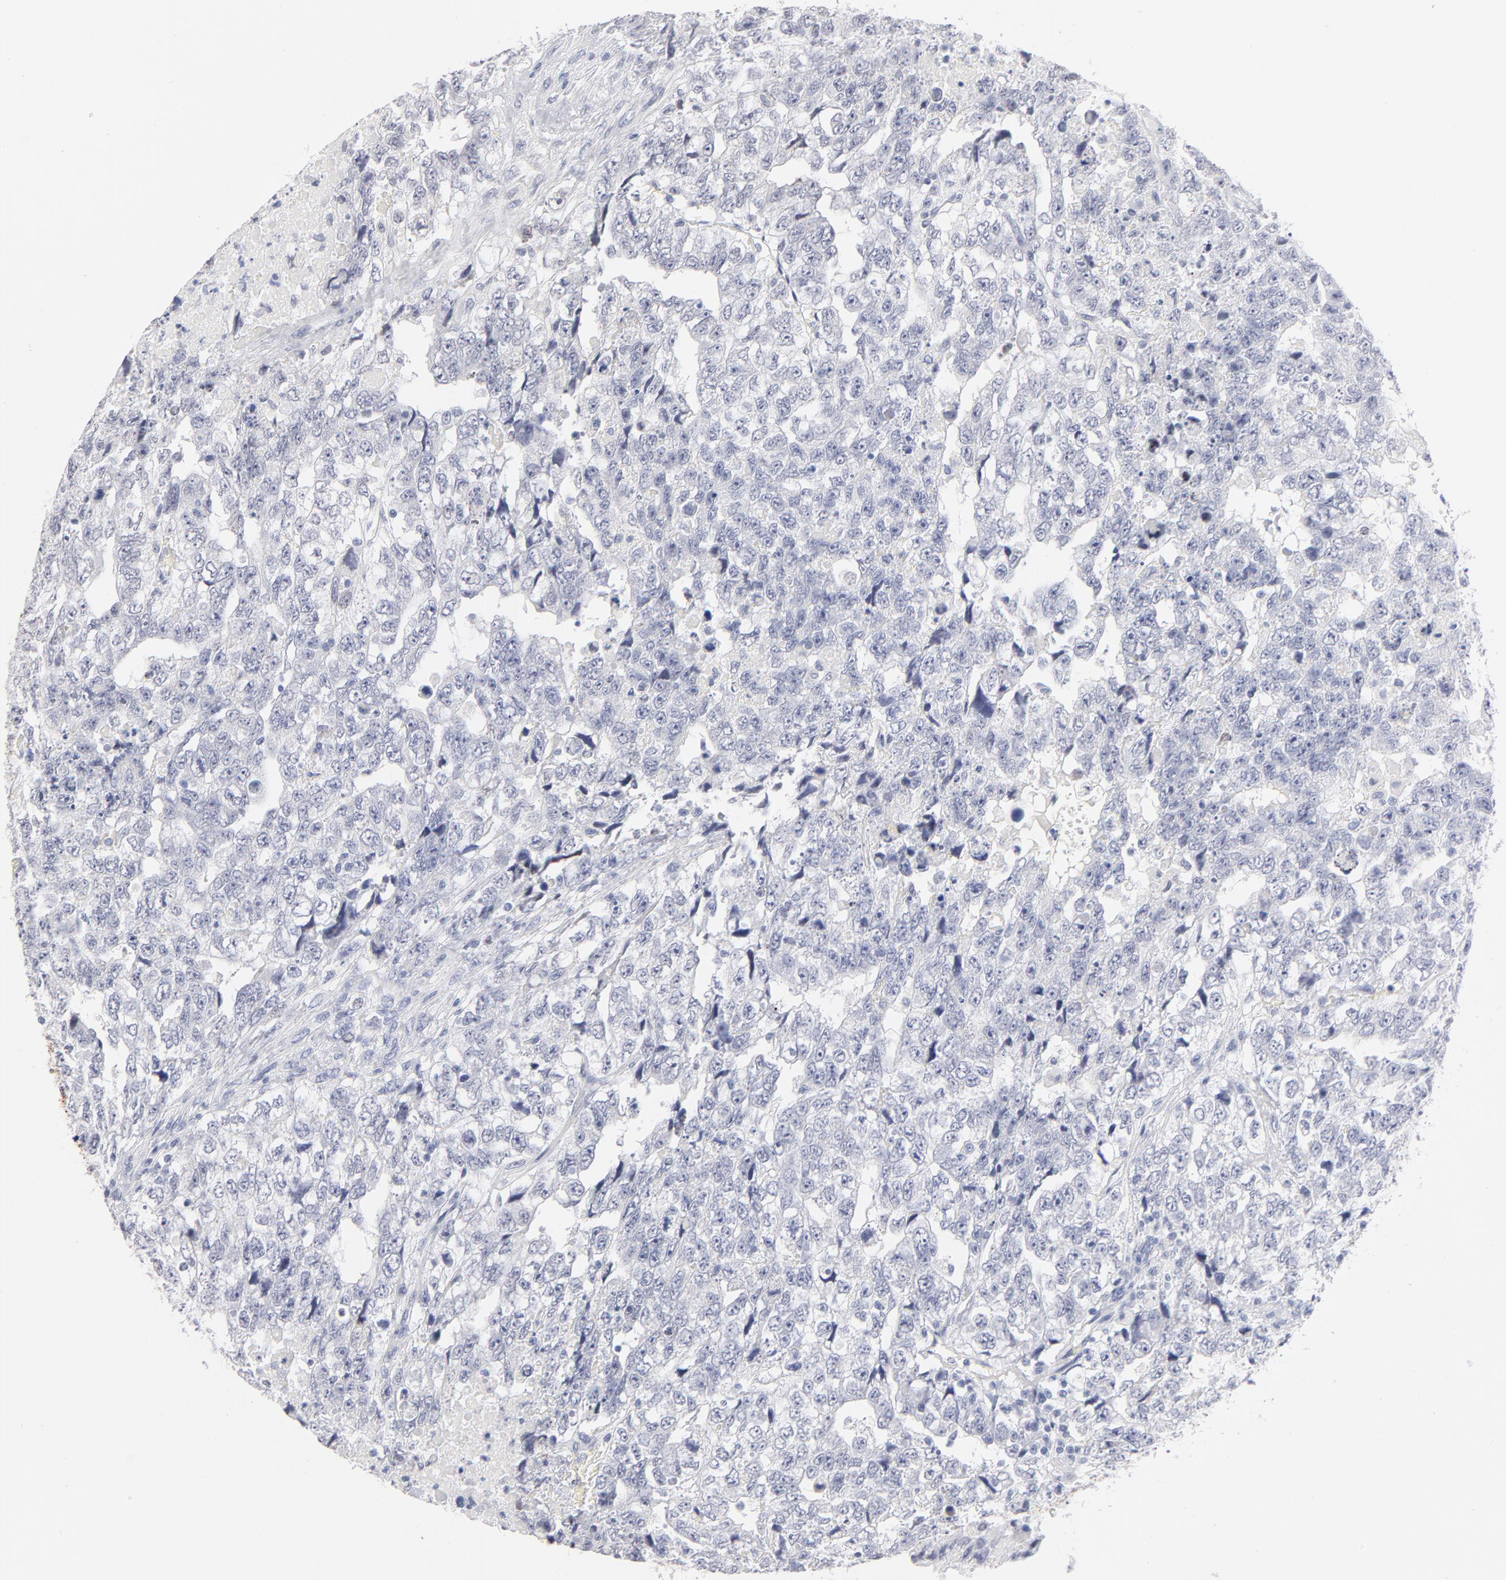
{"staining": {"intensity": "negative", "quantity": "none", "location": "none"}, "tissue": "testis cancer", "cell_type": "Tumor cells", "image_type": "cancer", "snomed": [{"axis": "morphology", "description": "Carcinoma, Embryonal, NOS"}, {"axis": "topography", "description": "Testis"}], "caption": "The micrograph reveals no significant staining in tumor cells of testis cancer (embryonal carcinoma).", "gene": "KHNYN", "patient": {"sex": "male", "age": 36}}